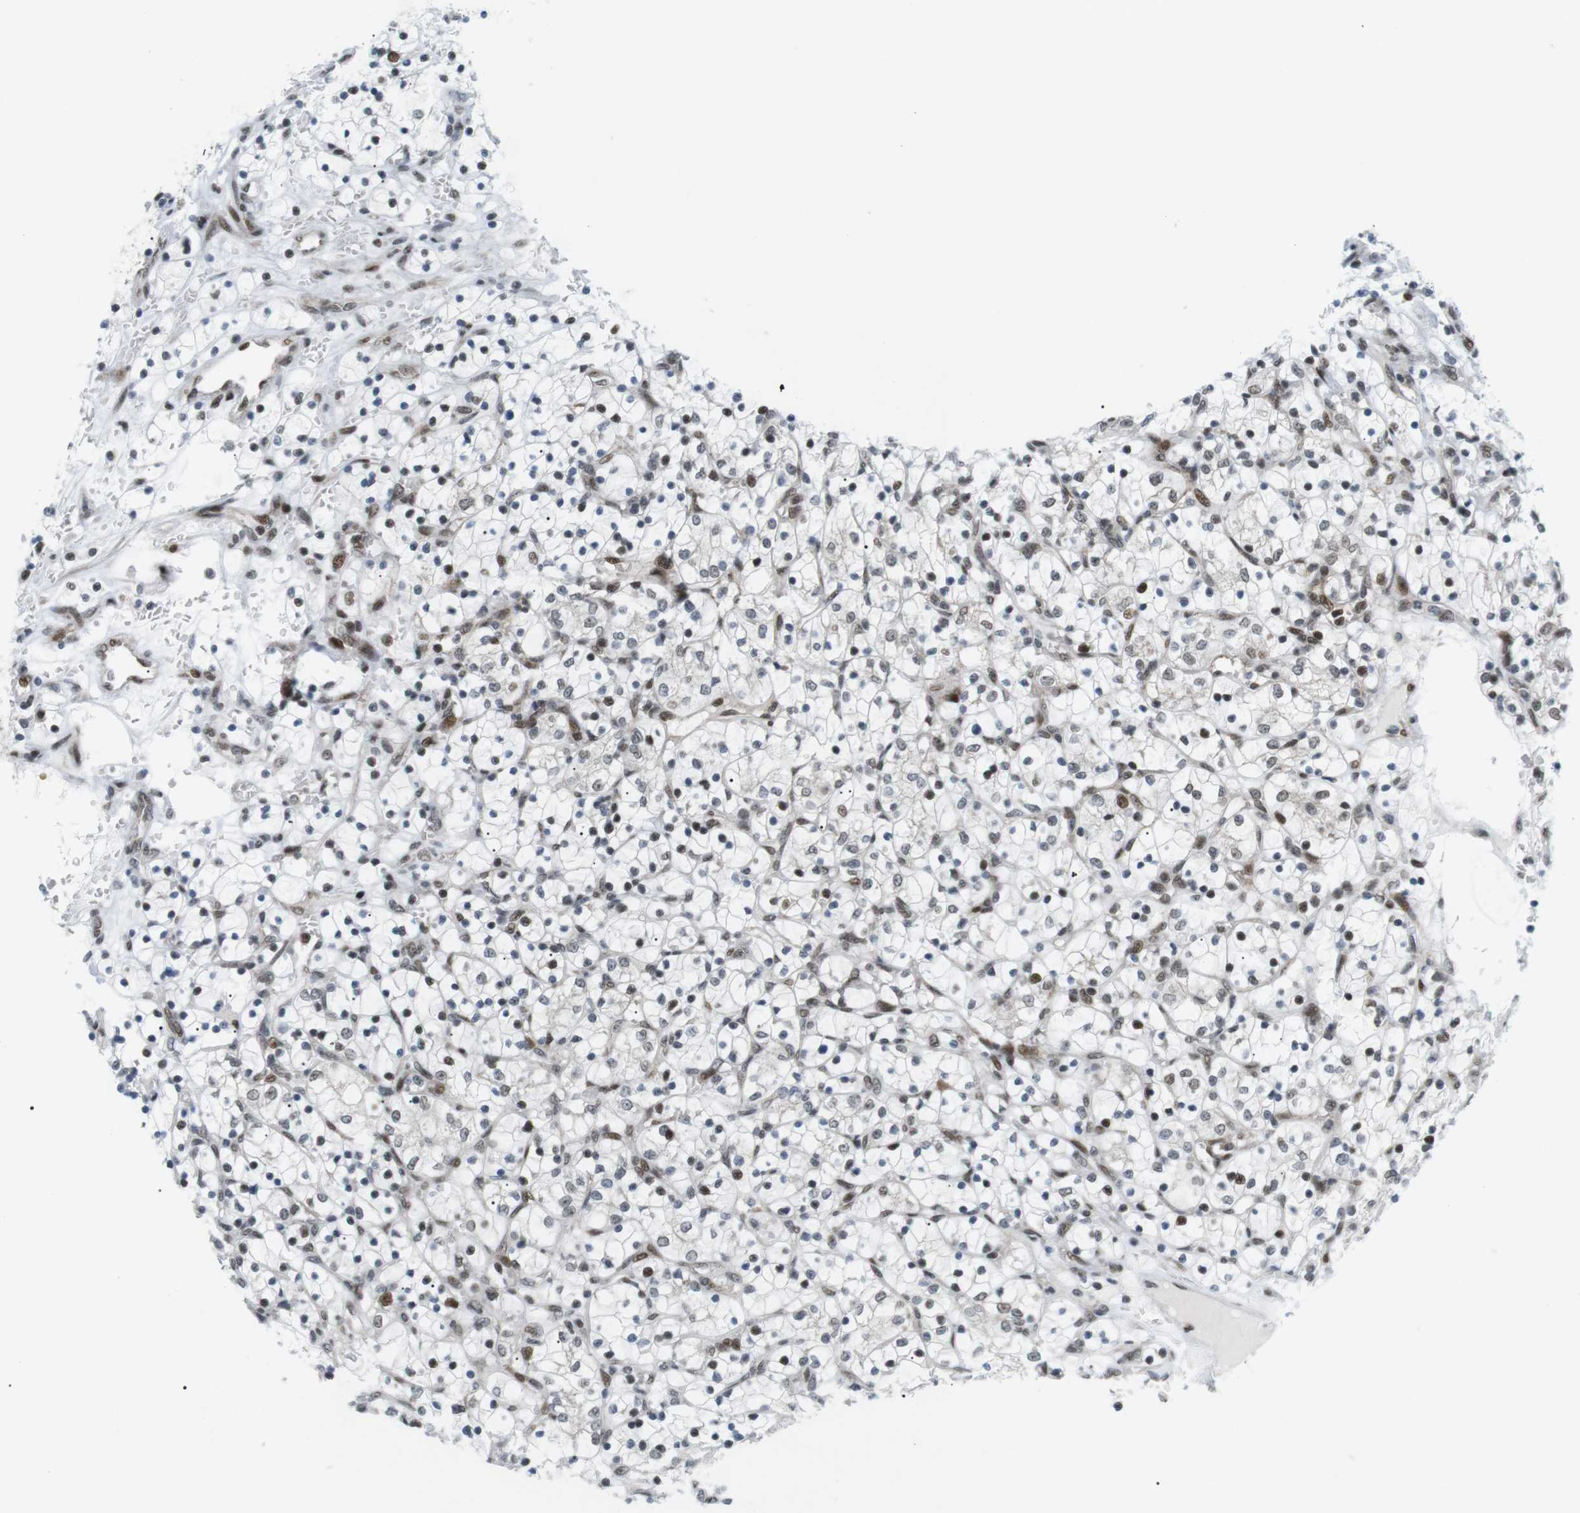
{"staining": {"intensity": "negative", "quantity": "none", "location": "none"}, "tissue": "renal cancer", "cell_type": "Tumor cells", "image_type": "cancer", "snomed": [{"axis": "morphology", "description": "Adenocarcinoma, NOS"}, {"axis": "topography", "description": "Kidney"}], "caption": "There is no significant staining in tumor cells of adenocarcinoma (renal).", "gene": "CDC27", "patient": {"sex": "female", "age": 69}}